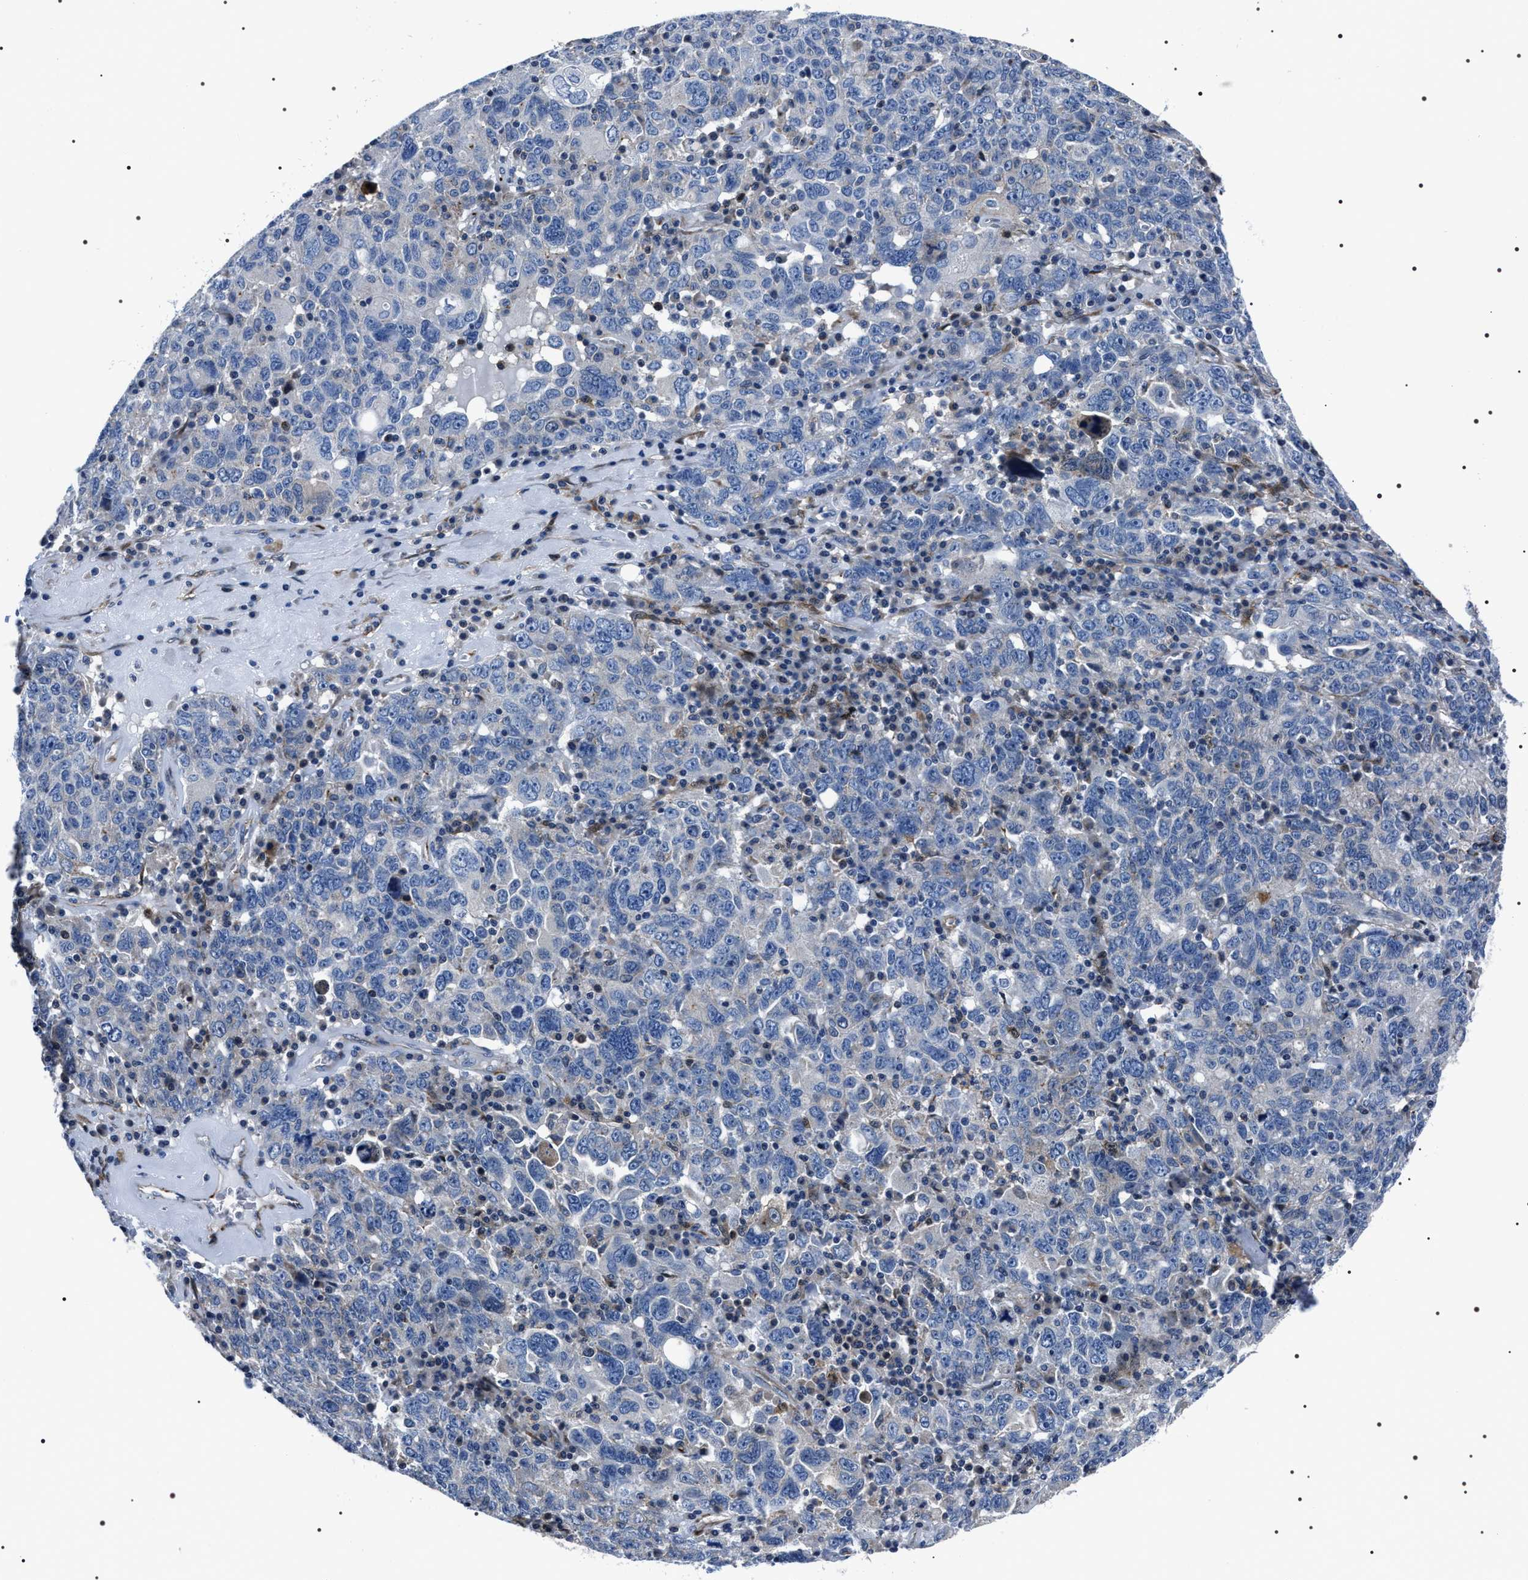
{"staining": {"intensity": "negative", "quantity": "none", "location": "none"}, "tissue": "ovarian cancer", "cell_type": "Tumor cells", "image_type": "cancer", "snomed": [{"axis": "morphology", "description": "Carcinoma, endometroid"}, {"axis": "topography", "description": "Ovary"}], "caption": "Micrograph shows no protein staining in tumor cells of ovarian endometroid carcinoma tissue.", "gene": "BAG2", "patient": {"sex": "female", "age": 62}}